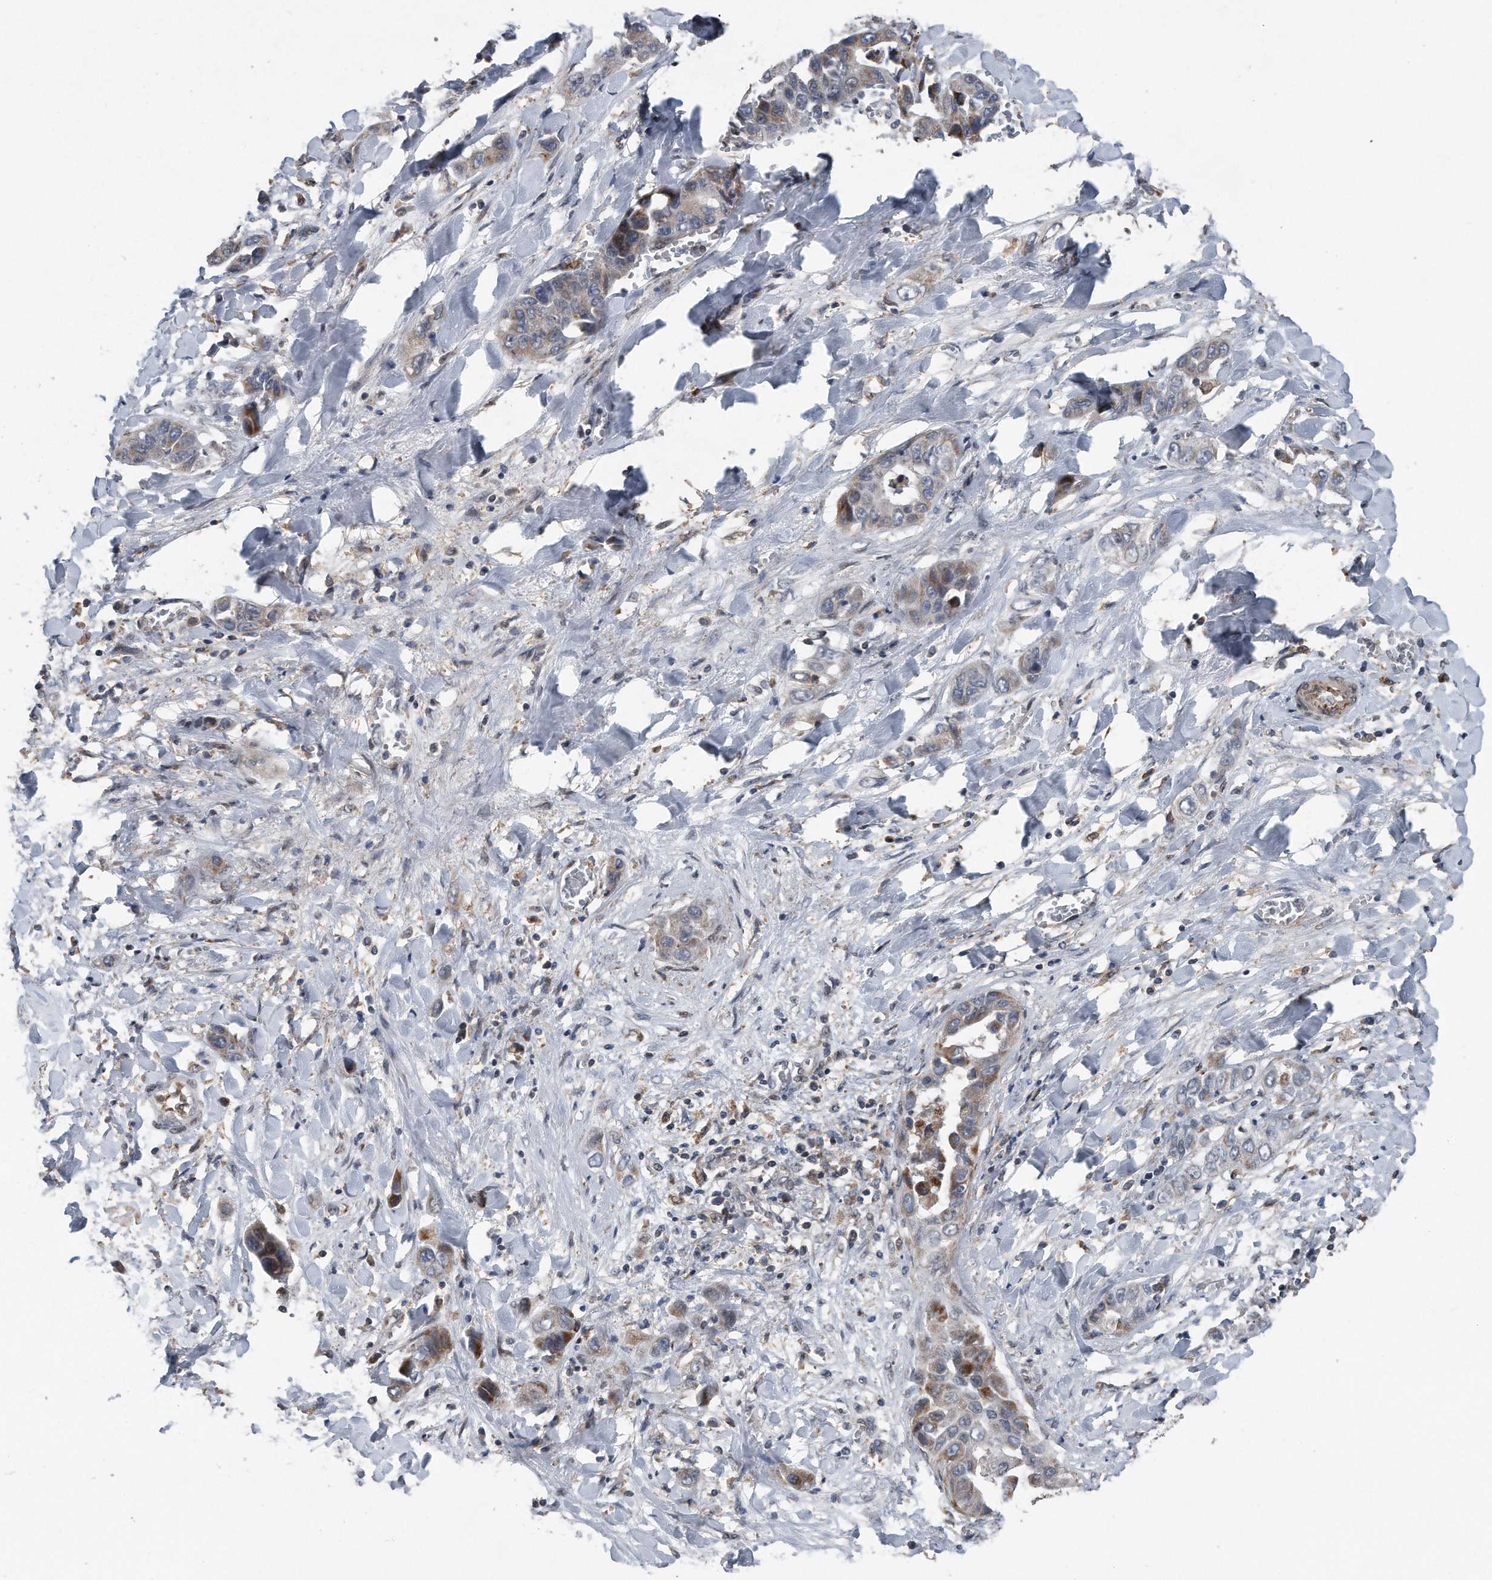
{"staining": {"intensity": "moderate", "quantity": "<25%", "location": "cytoplasmic/membranous"}, "tissue": "liver cancer", "cell_type": "Tumor cells", "image_type": "cancer", "snomed": [{"axis": "morphology", "description": "Cholangiocarcinoma"}, {"axis": "topography", "description": "Liver"}], "caption": "Moderate cytoplasmic/membranous expression for a protein is present in about <25% of tumor cells of liver cholangiocarcinoma using IHC.", "gene": "DST", "patient": {"sex": "female", "age": 52}}